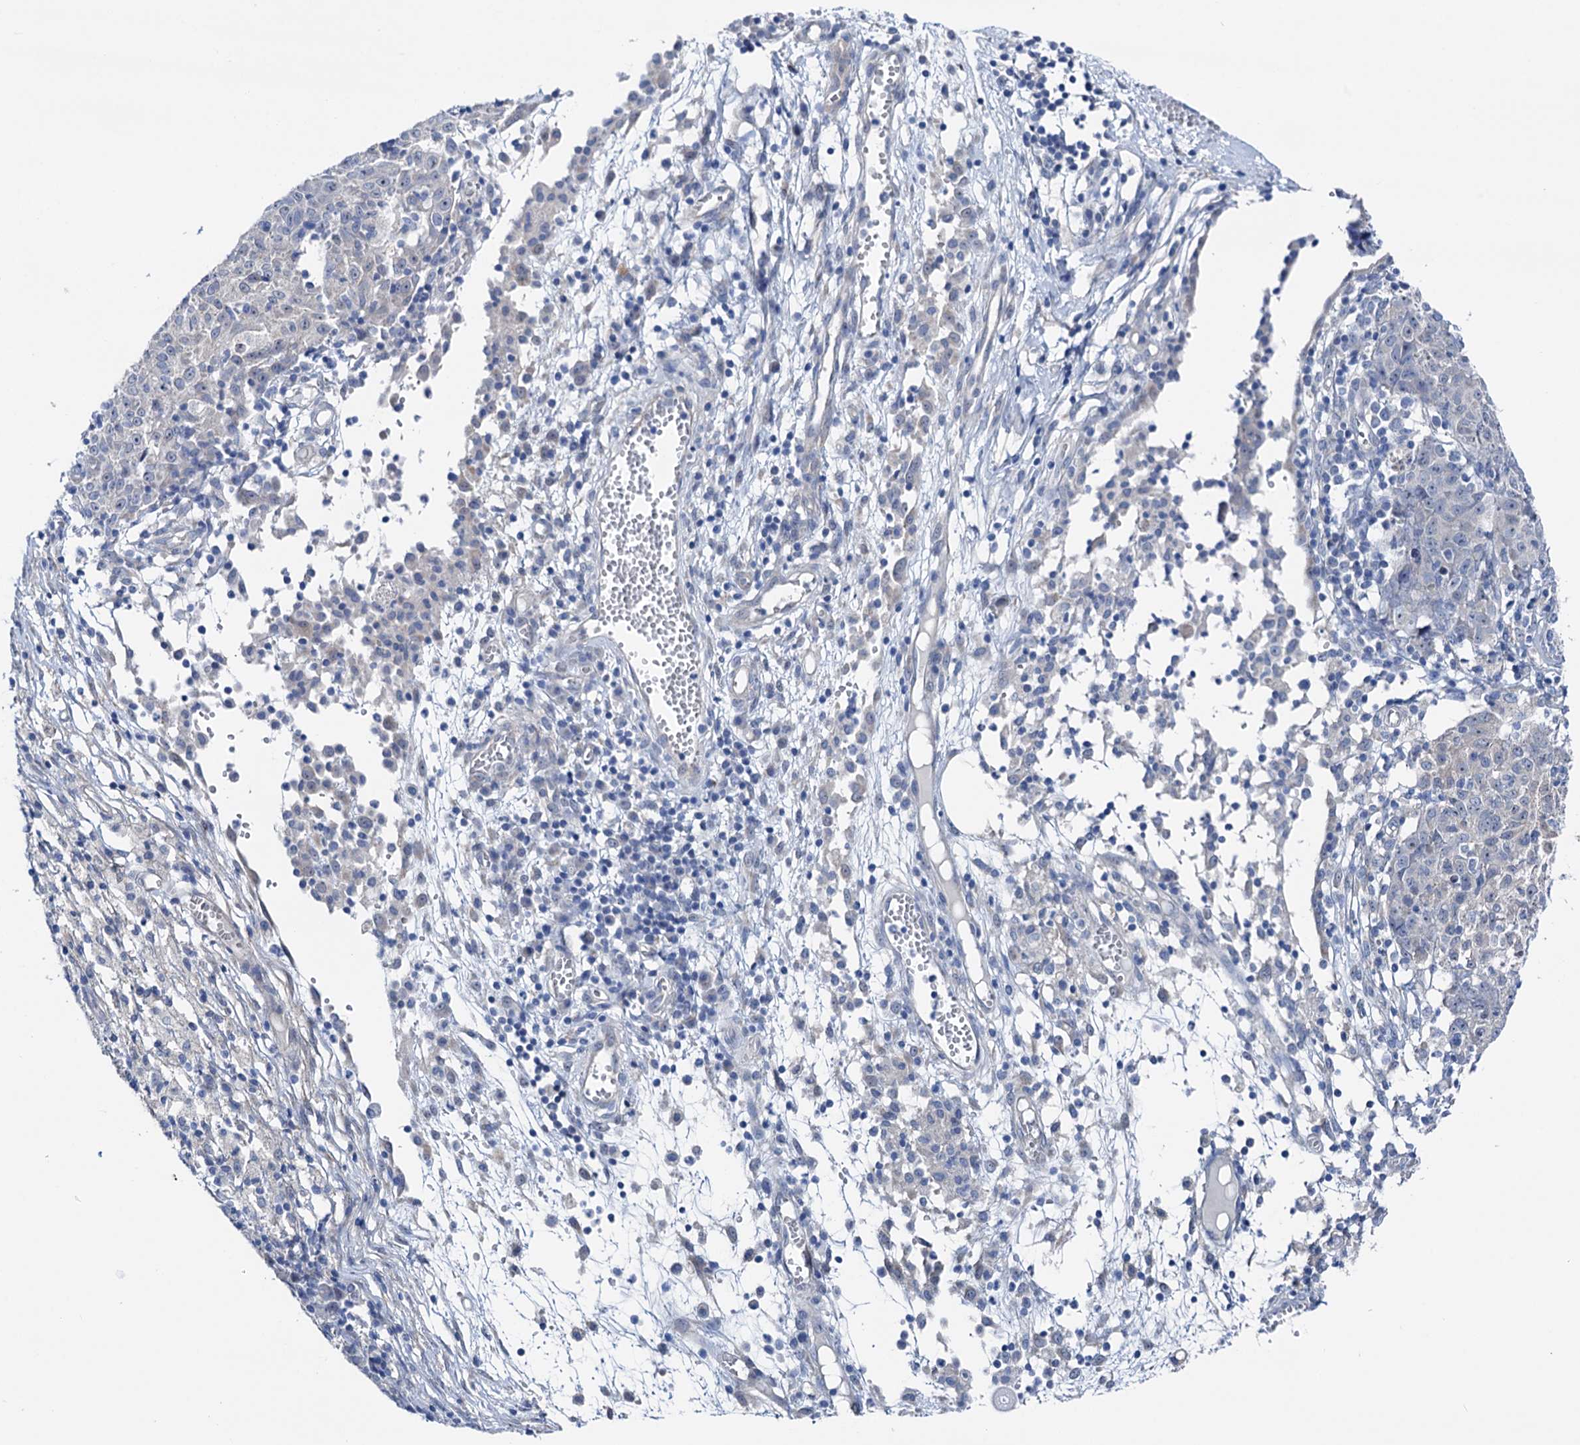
{"staining": {"intensity": "negative", "quantity": "none", "location": "none"}, "tissue": "ovarian cancer", "cell_type": "Tumor cells", "image_type": "cancer", "snomed": [{"axis": "morphology", "description": "Carcinoma, endometroid"}, {"axis": "topography", "description": "Ovary"}], "caption": "Tumor cells are negative for protein expression in human ovarian cancer. (DAB (3,3'-diaminobenzidine) IHC visualized using brightfield microscopy, high magnification).", "gene": "SHROOM1", "patient": {"sex": "female", "age": 42}}